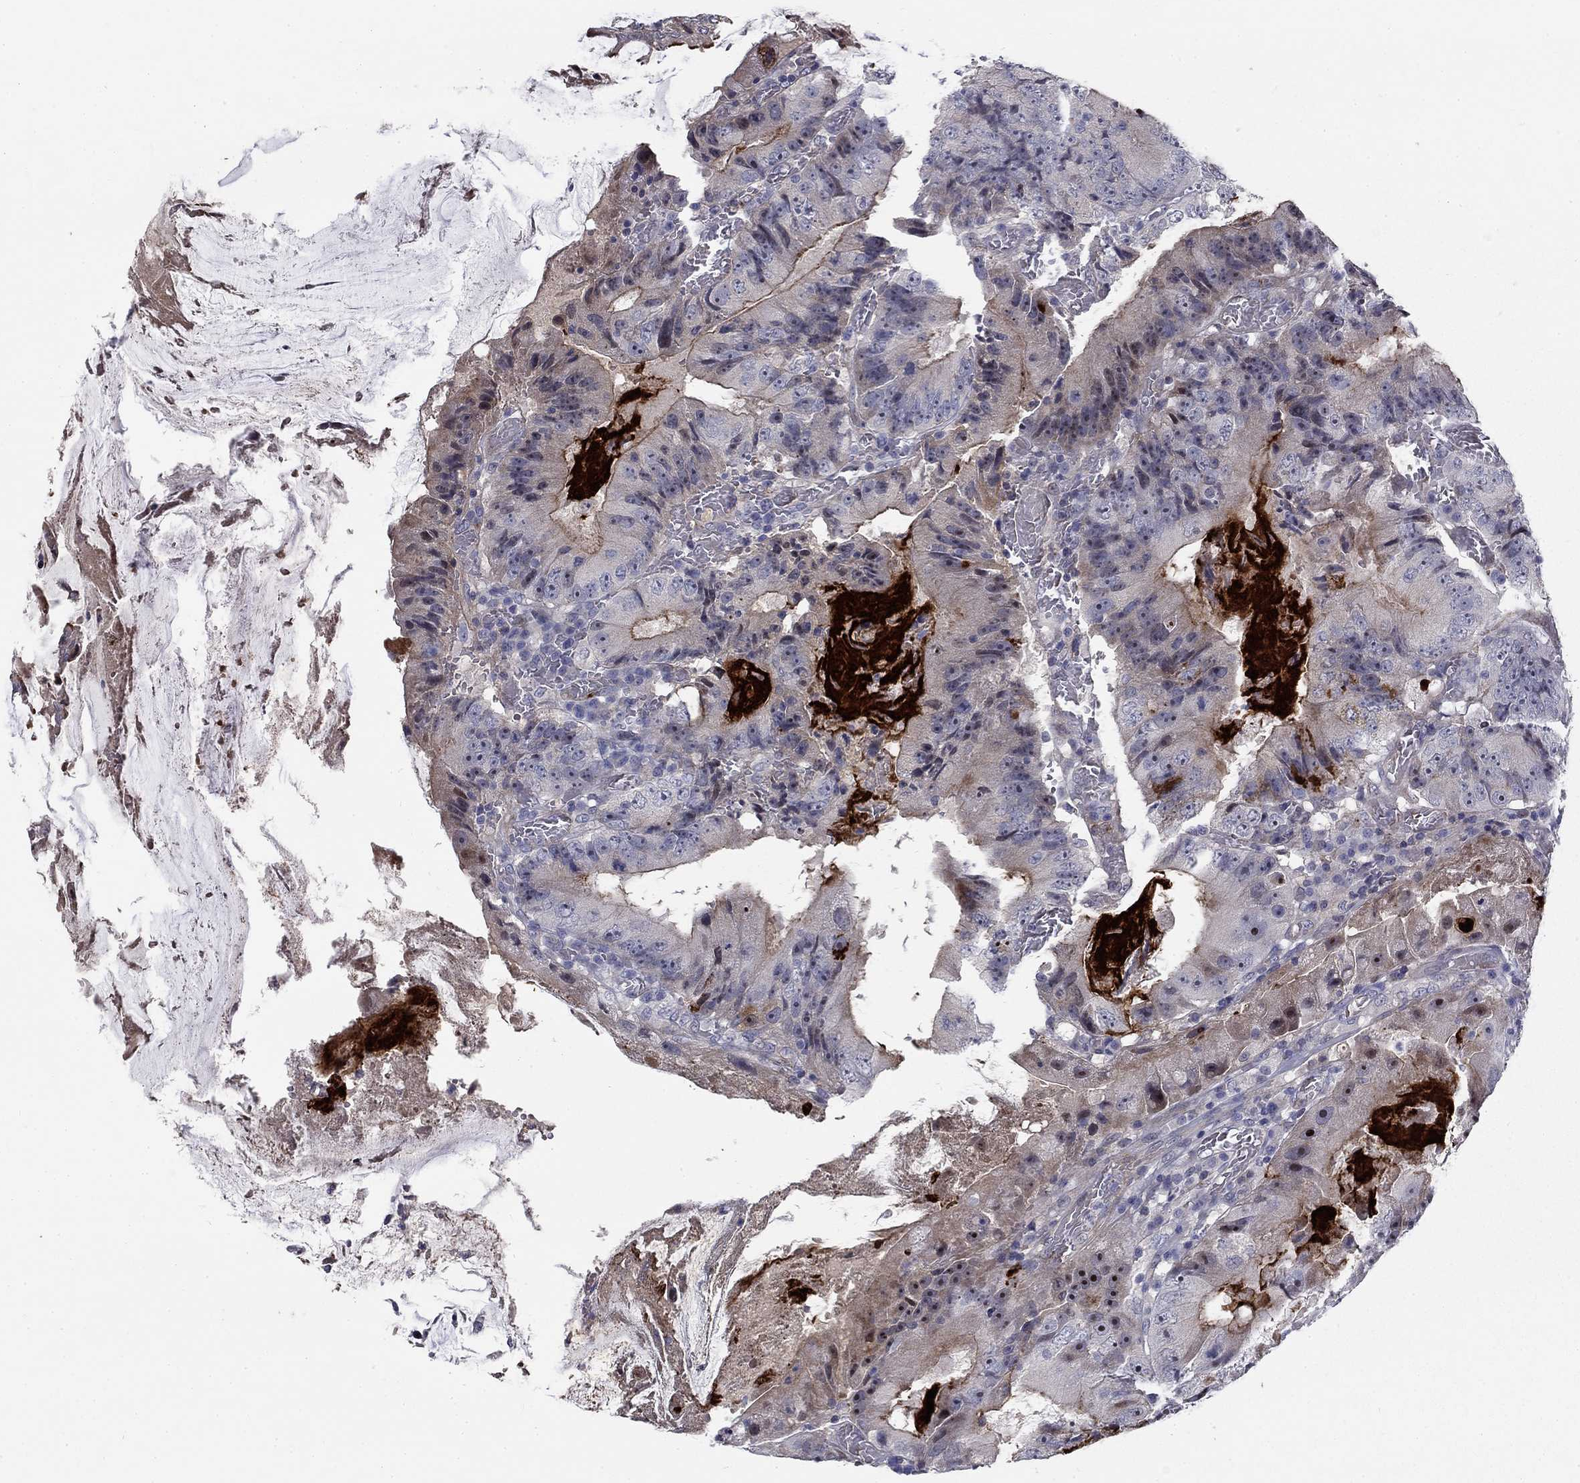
{"staining": {"intensity": "weak", "quantity": "<25%", "location": "cytoplasmic/membranous"}, "tissue": "colorectal cancer", "cell_type": "Tumor cells", "image_type": "cancer", "snomed": [{"axis": "morphology", "description": "Adenocarcinoma, NOS"}, {"axis": "topography", "description": "Colon"}], "caption": "Tumor cells are negative for brown protein staining in colorectal cancer. Nuclei are stained in blue.", "gene": "SLC1A1", "patient": {"sex": "female", "age": 86}}